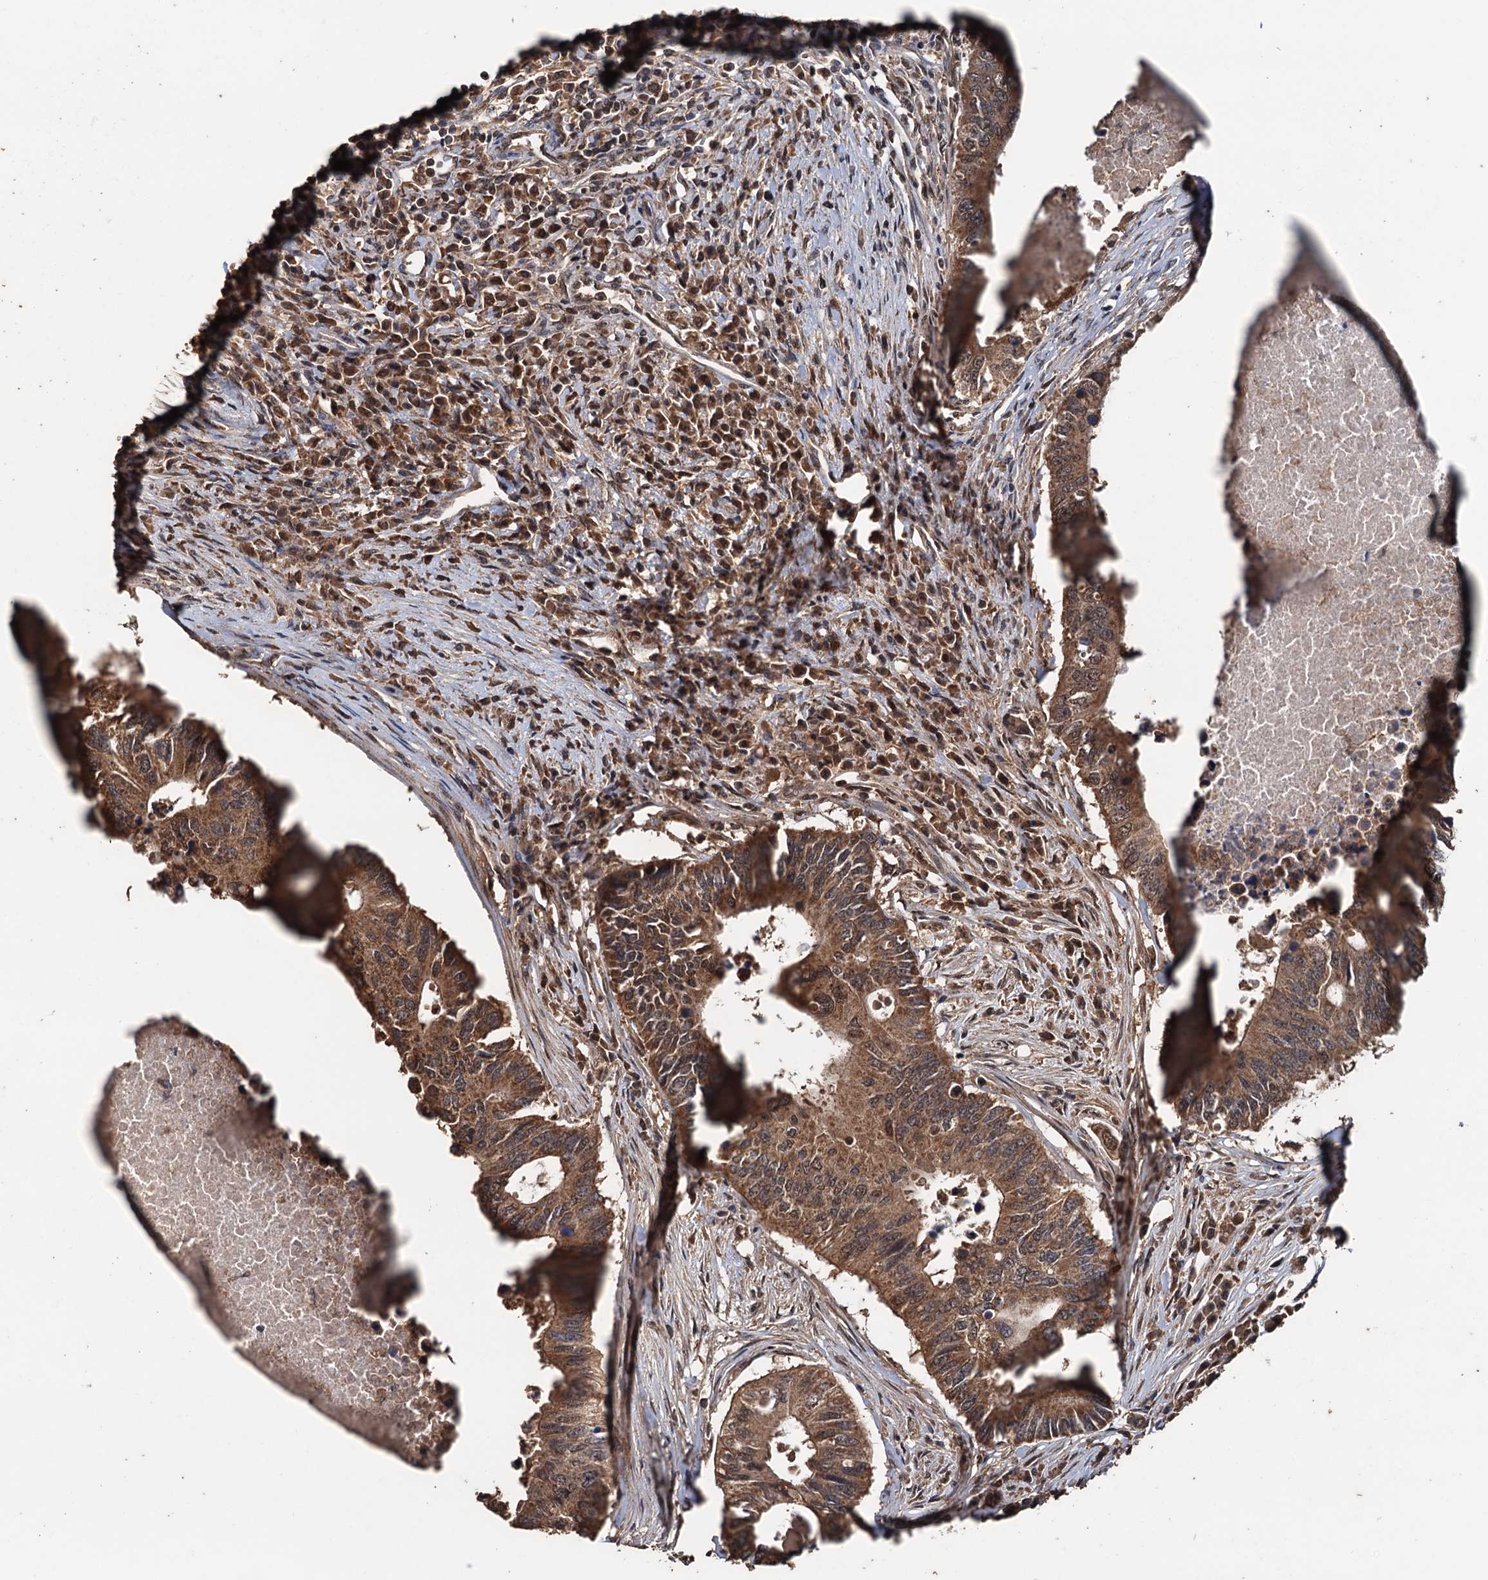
{"staining": {"intensity": "moderate", "quantity": ">75%", "location": "cytoplasmic/membranous,nuclear"}, "tissue": "colorectal cancer", "cell_type": "Tumor cells", "image_type": "cancer", "snomed": [{"axis": "morphology", "description": "Adenocarcinoma, NOS"}, {"axis": "topography", "description": "Colon"}], "caption": "Protein staining exhibits moderate cytoplasmic/membranous and nuclear staining in approximately >75% of tumor cells in colorectal adenocarcinoma.", "gene": "PSMD9", "patient": {"sex": "male", "age": 71}}